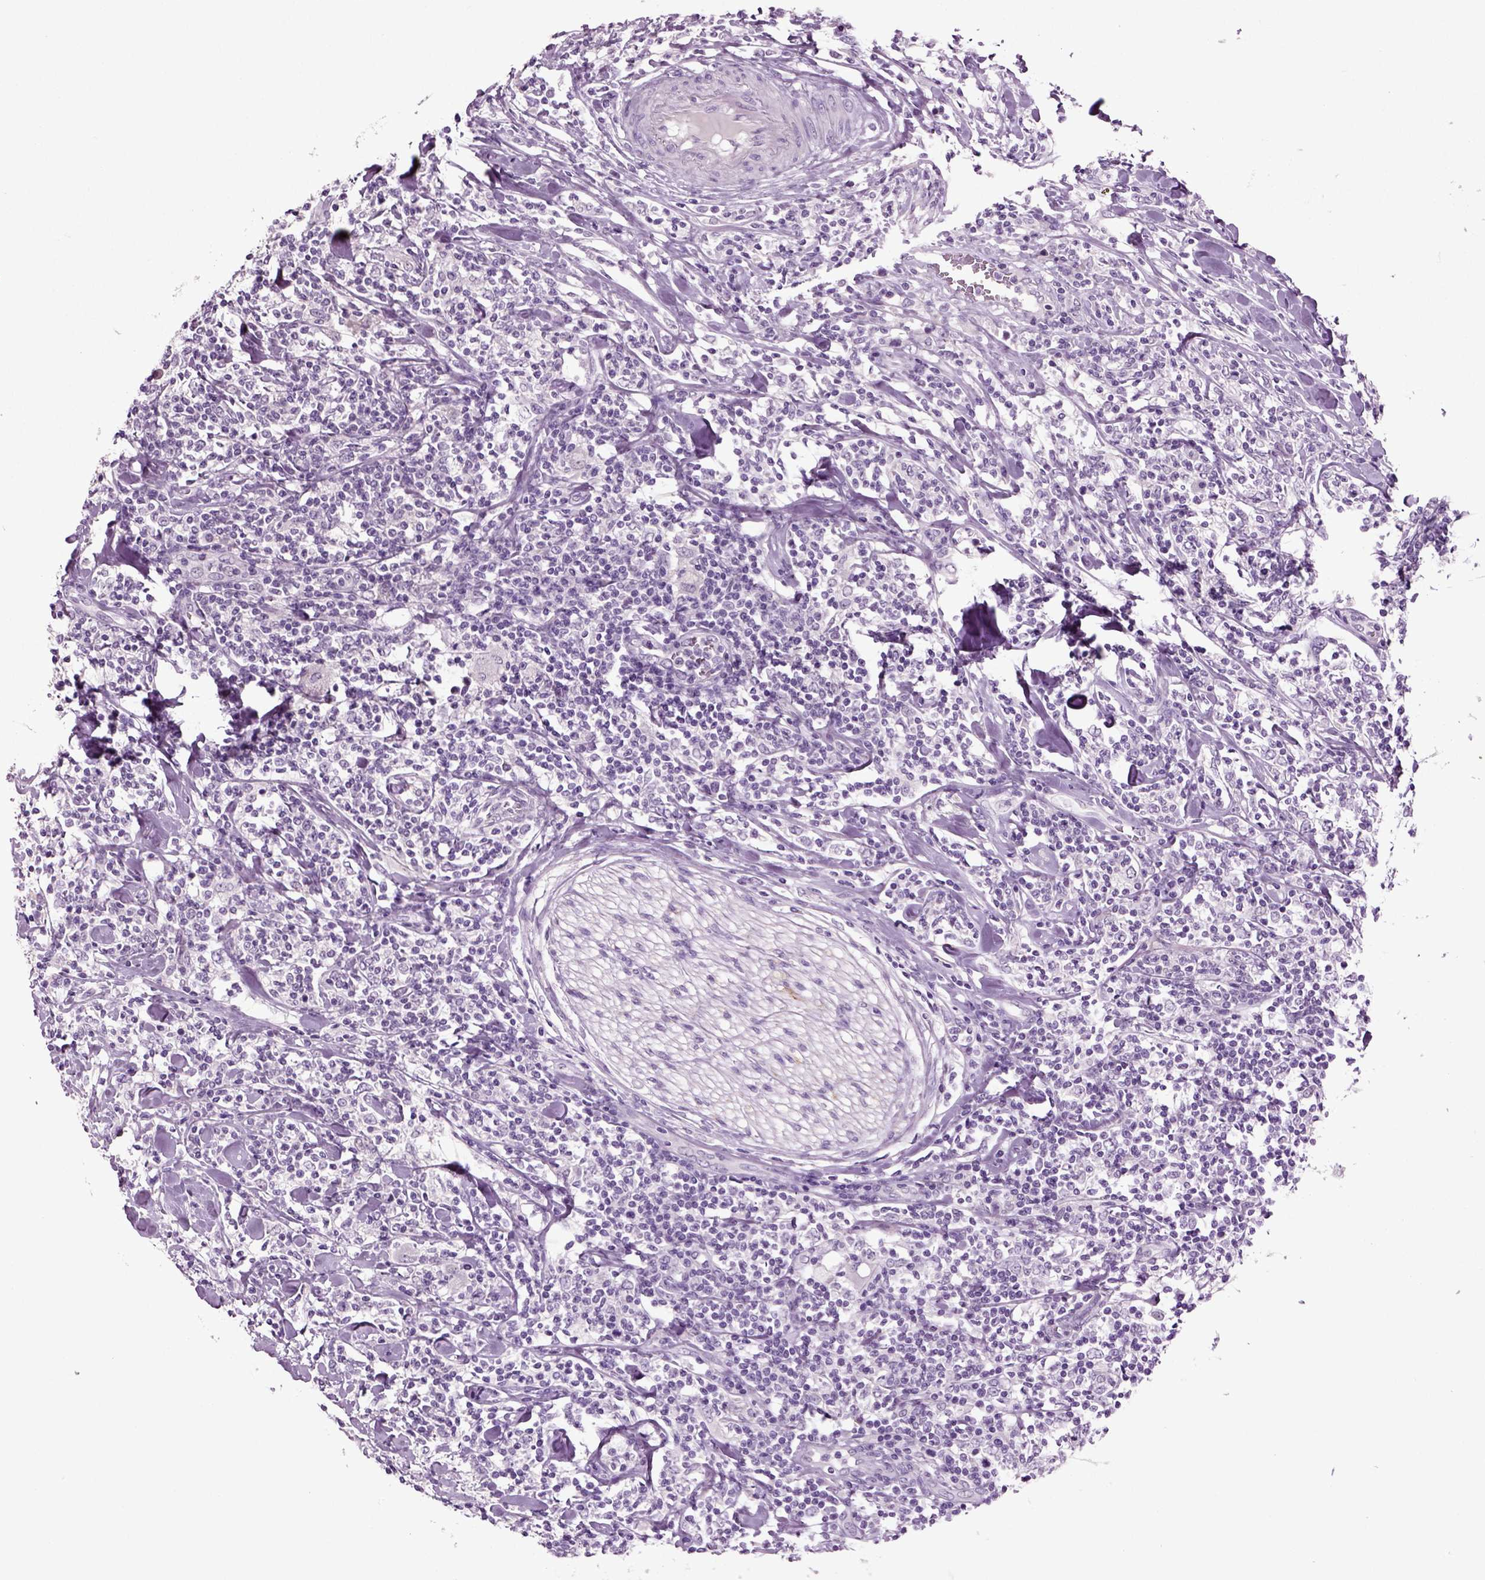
{"staining": {"intensity": "negative", "quantity": "none", "location": "none"}, "tissue": "lymphoma", "cell_type": "Tumor cells", "image_type": "cancer", "snomed": [{"axis": "morphology", "description": "Malignant lymphoma, non-Hodgkin's type, High grade"}, {"axis": "topography", "description": "Lymph node"}], "caption": "An IHC photomicrograph of lymphoma is shown. There is no staining in tumor cells of lymphoma.", "gene": "SLC17A6", "patient": {"sex": "female", "age": 84}}